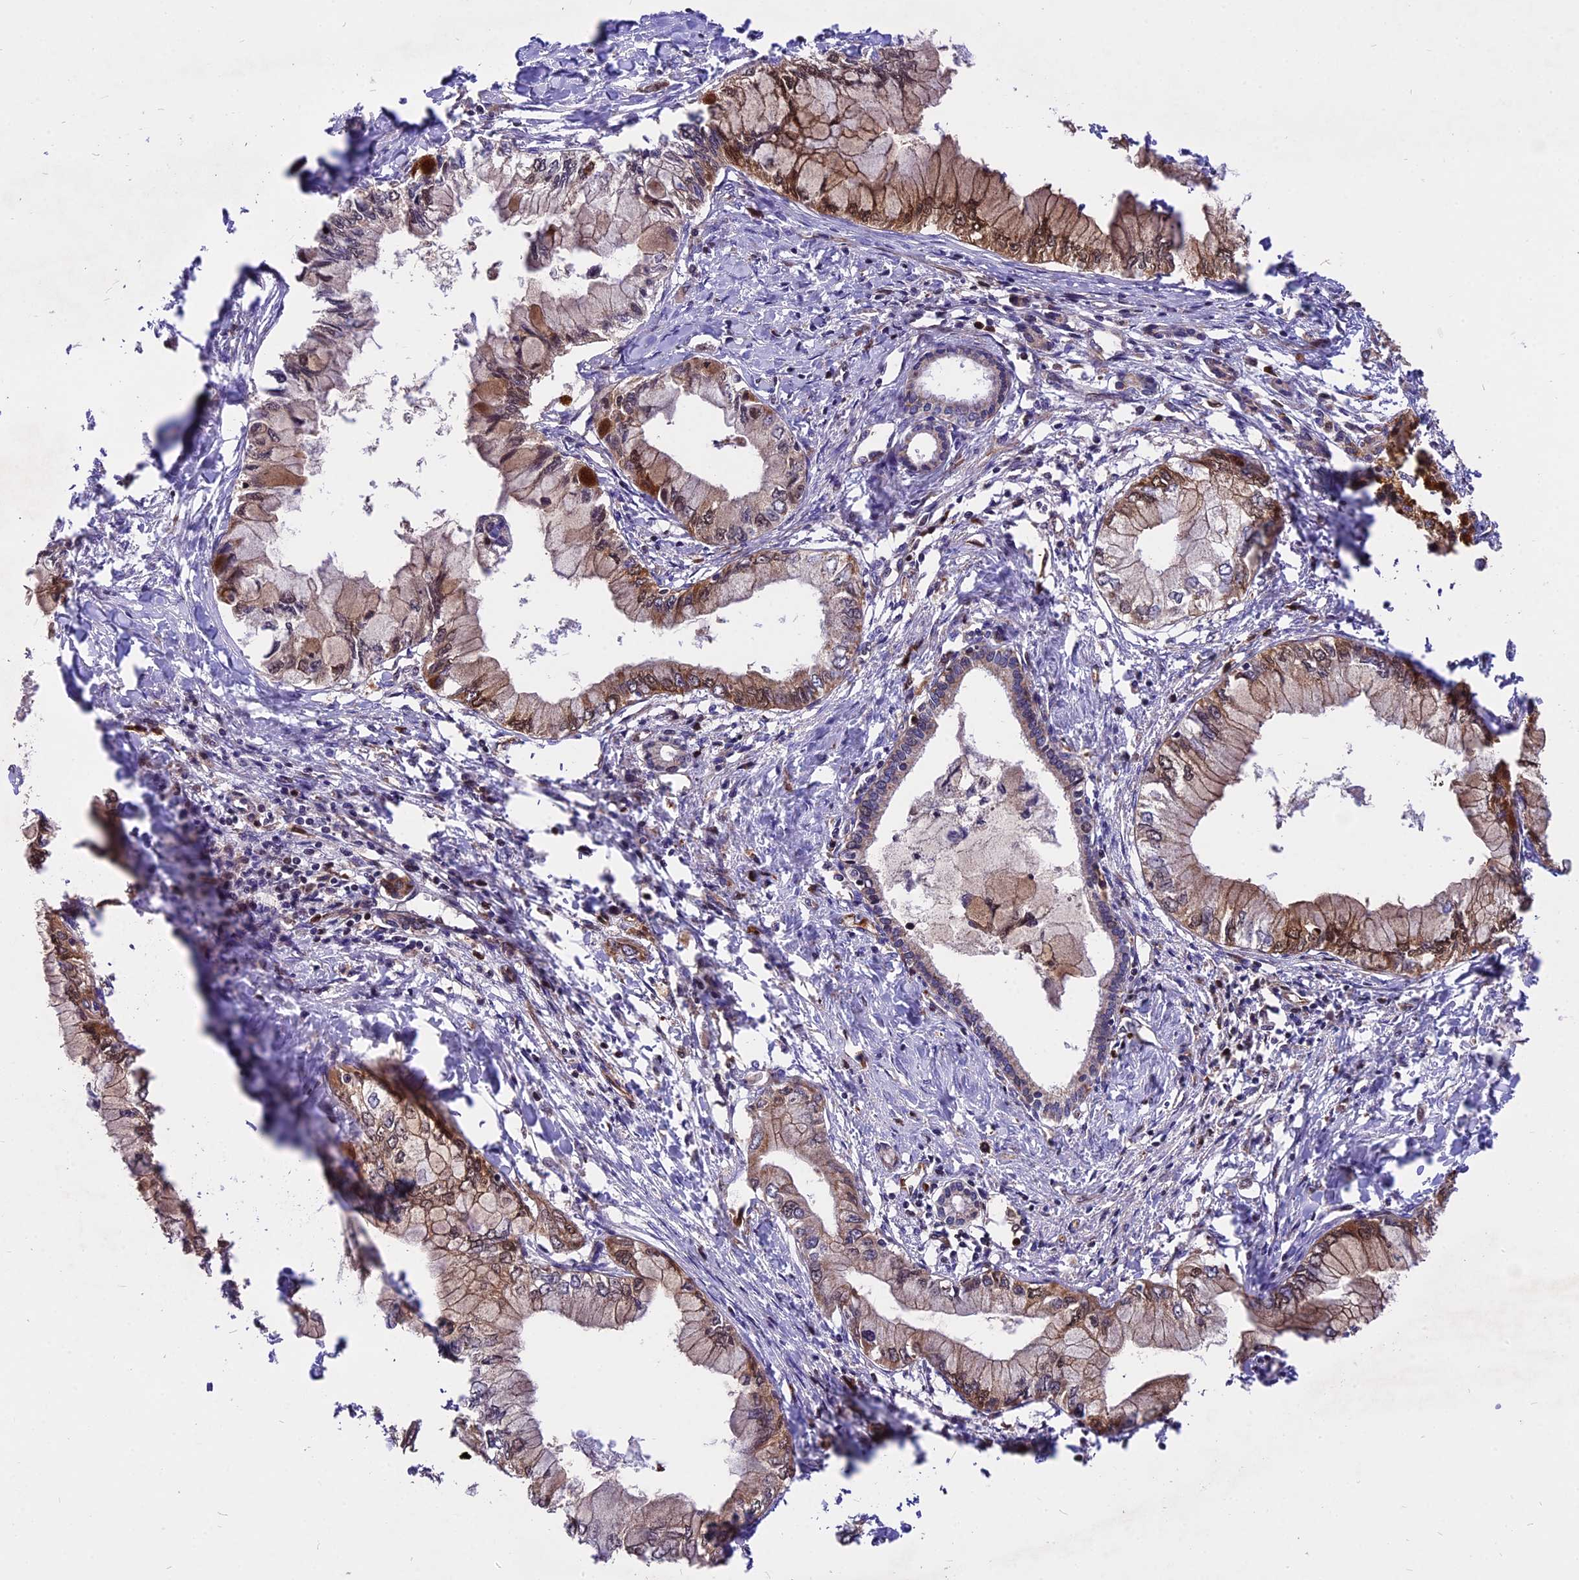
{"staining": {"intensity": "moderate", "quantity": "25%-75%", "location": "cytoplasmic/membranous"}, "tissue": "pancreatic cancer", "cell_type": "Tumor cells", "image_type": "cancer", "snomed": [{"axis": "morphology", "description": "Adenocarcinoma, NOS"}, {"axis": "topography", "description": "Pancreas"}], "caption": "A brown stain labels moderate cytoplasmic/membranous positivity of a protein in human pancreatic adenocarcinoma tumor cells. The staining was performed using DAB to visualize the protein expression in brown, while the nuclei were stained in blue with hematoxylin (Magnification: 20x).", "gene": "COX17", "patient": {"sex": "male", "age": 48}}